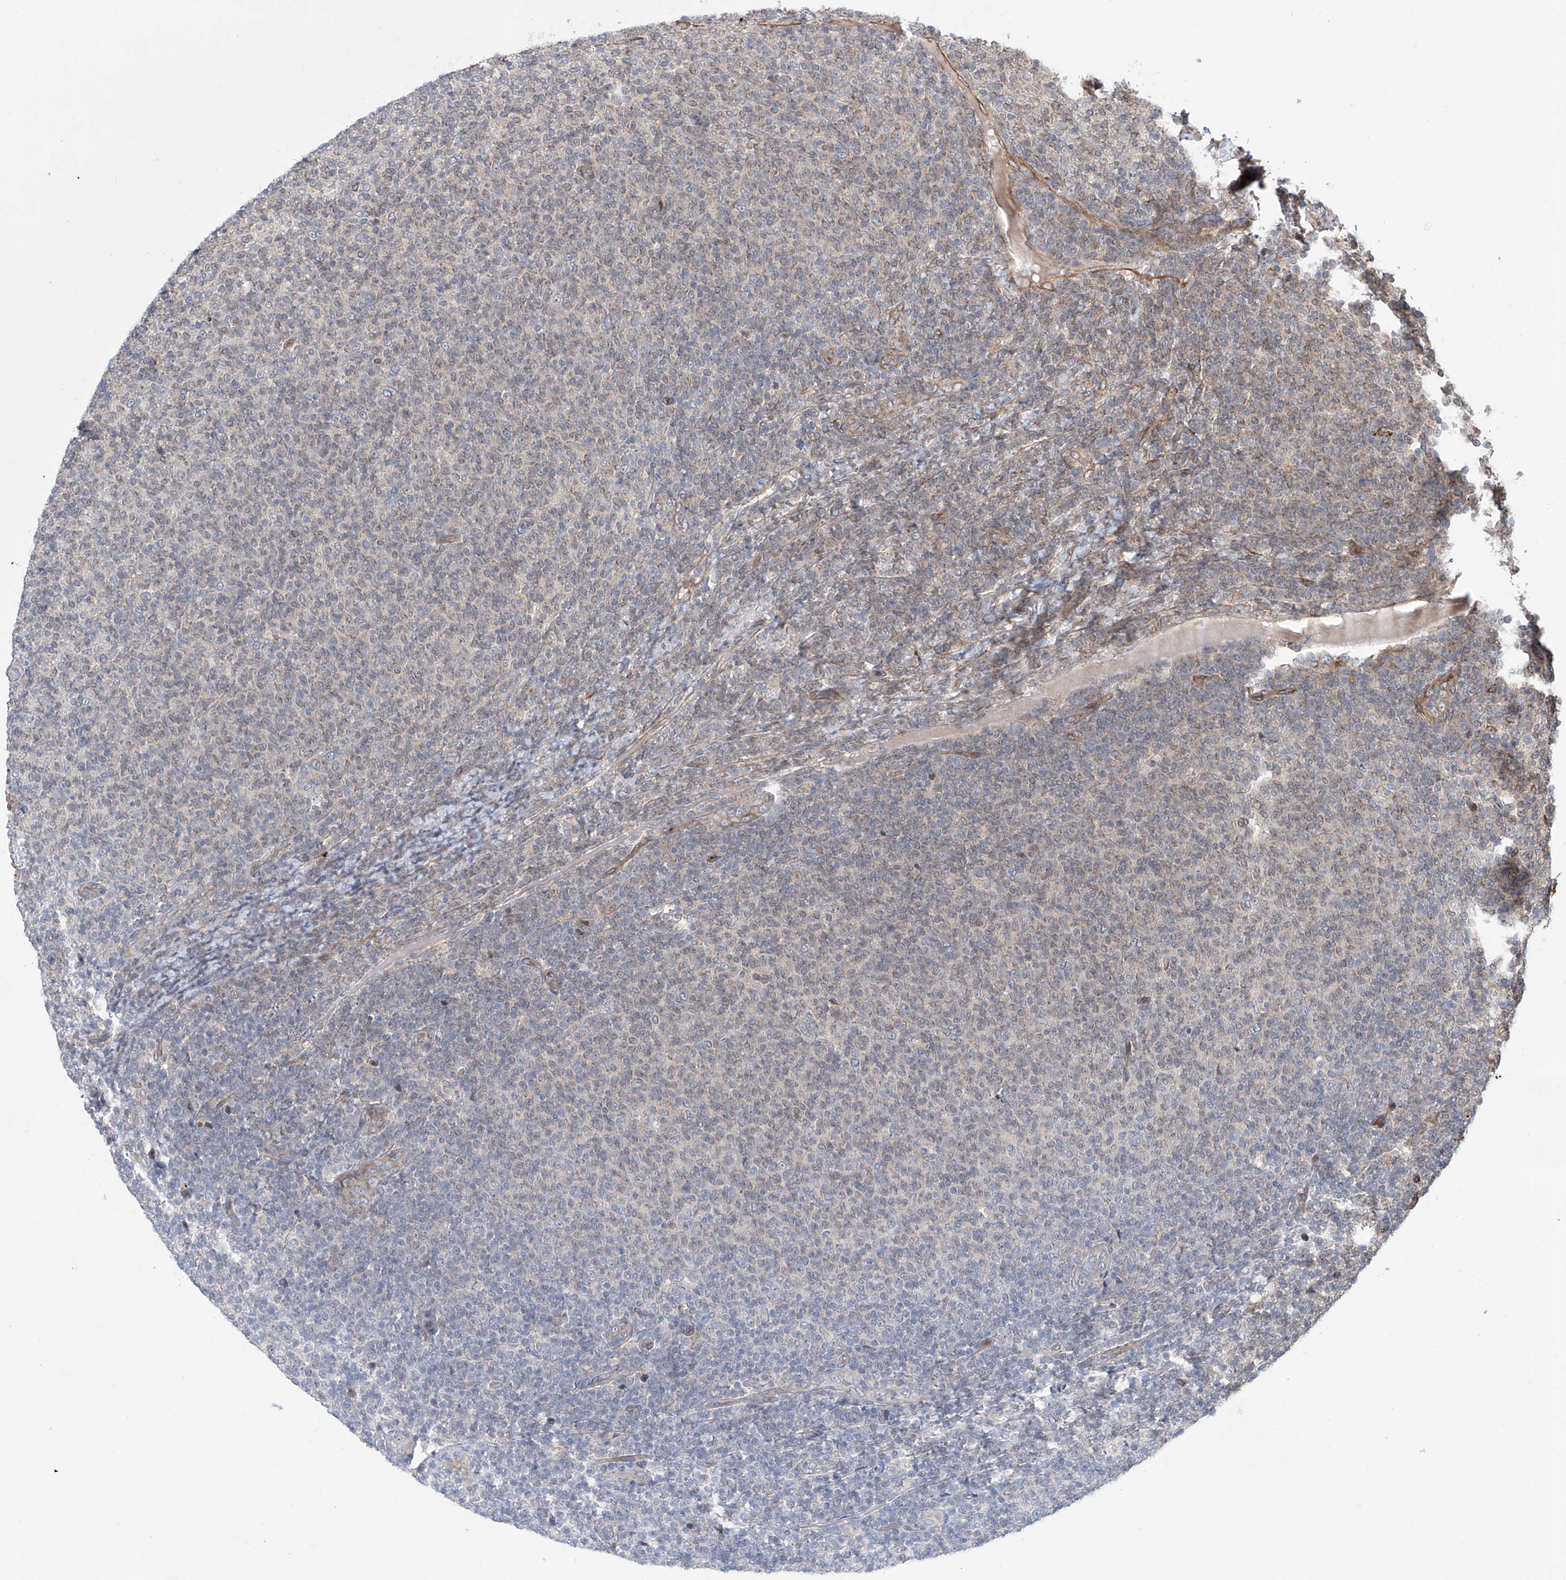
{"staining": {"intensity": "negative", "quantity": "none", "location": "none"}, "tissue": "lymphoma", "cell_type": "Tumor cells", "image_type": "cancer", "snomed": [{"axis": "morphology", "description": "Malignant lymphoma, non-Hodgkin's type, Low grade"}, {"axis": "topography", "description": "Lymph node"}], "caption": "The micrograph shows no significant positivity in tumor cells of malignant lymphoma, non-Hodgkin's type (low-grade).", "gene": "APAF1", "patient": {"sex": "male", "age": 66}}